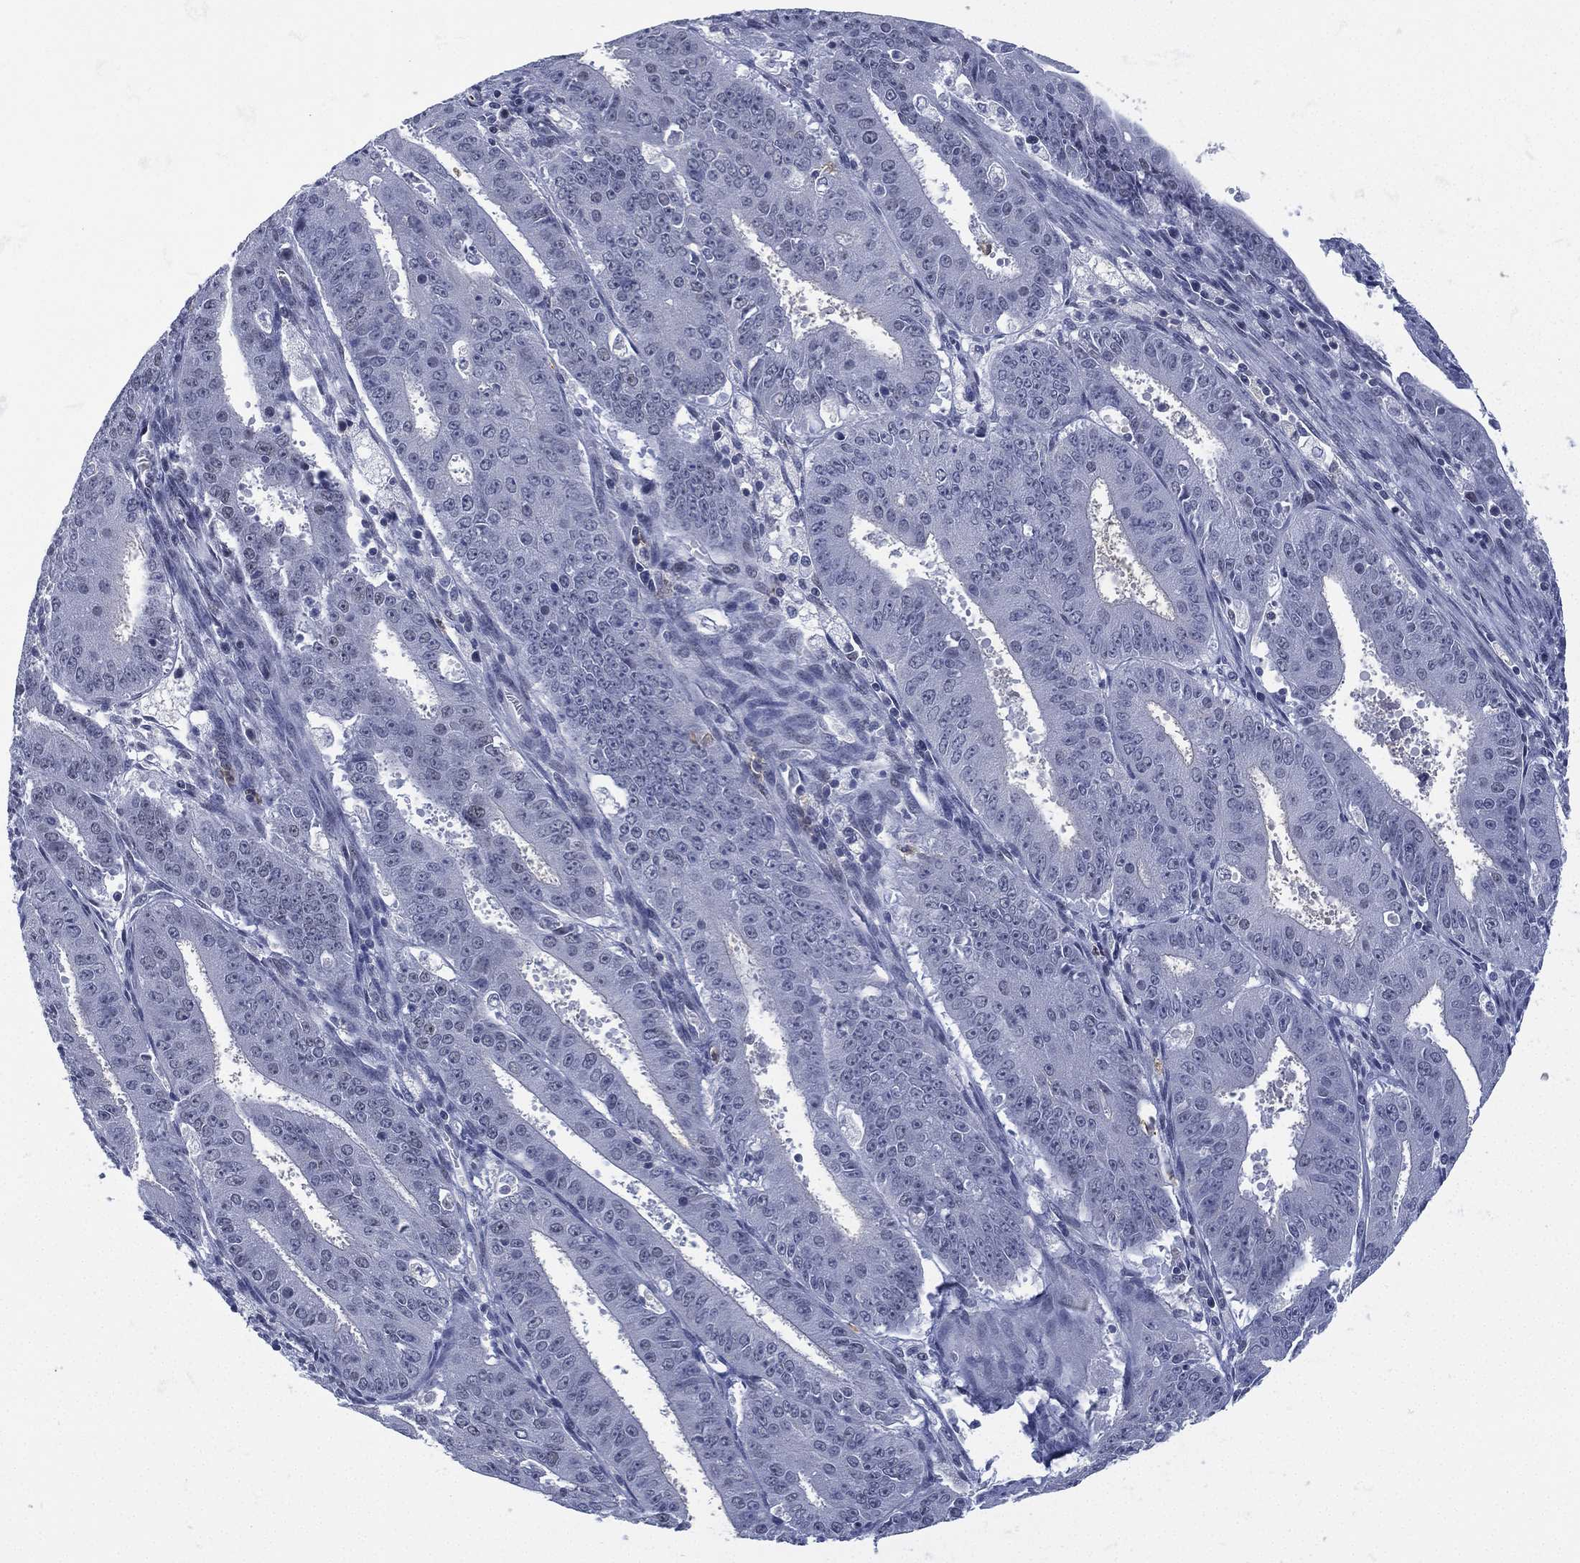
{"staining": {"intensity": "negative", "quantity": "none", "location": "none"}, "tissue": "ovarian cancer", "cell_type": "Tumor cells", "image_type": "cancer", "snomed": [{"axis": "morphology", "description": "Carcinoma, endometroid"}, {"axis": "topography", "description": "Ovary"}], "caption": "Ovarian cancer (endometroid carcinoma) stained for a protein using immunohistochemistry (IHC) exhibits no positivity tumor cells.", "gene": "ZNF711", "patient": {"sex": "female", "age": 42}}